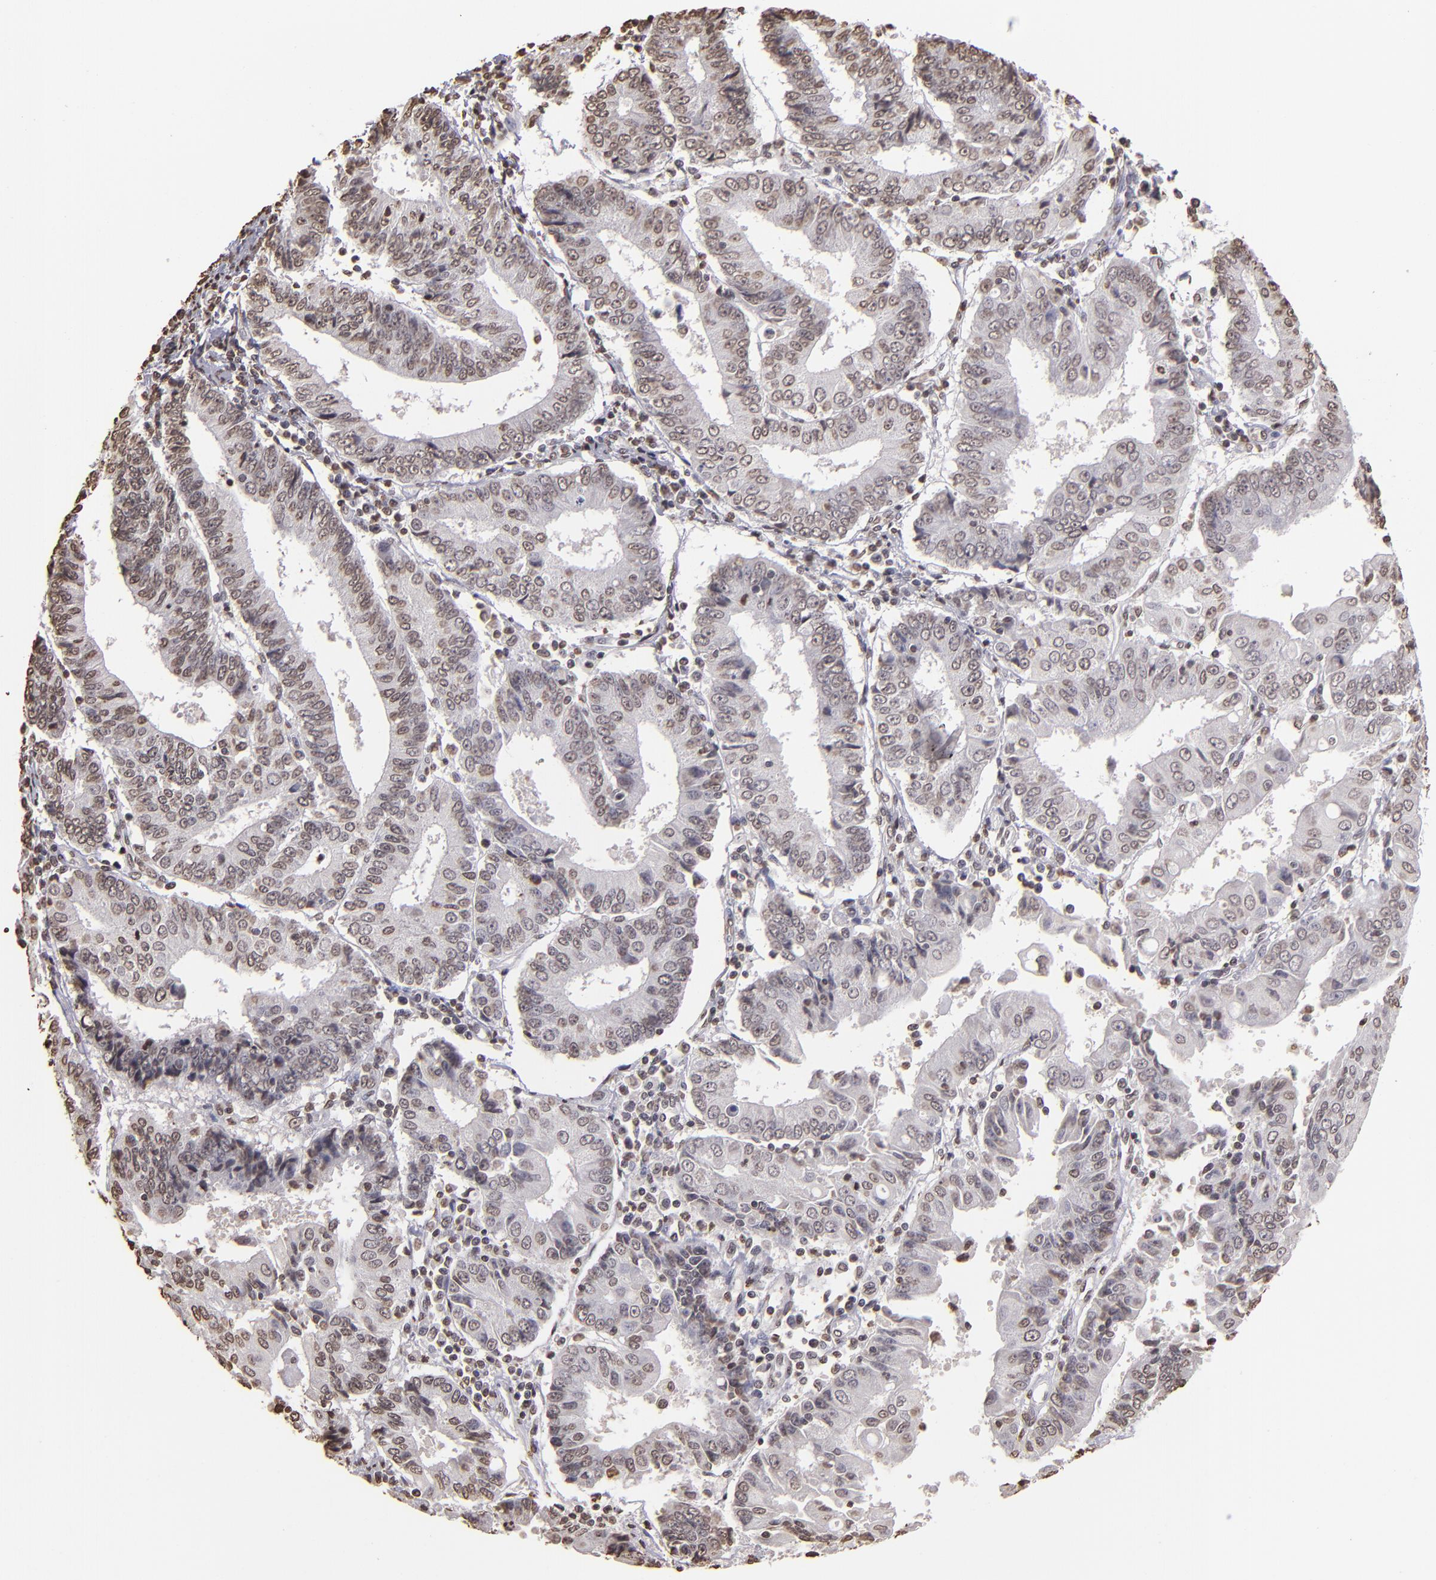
{"staining": {"intensity": "weak", "quantity": "25%-75%", "location": "nuclear"}, "tissue": "endometrial cancer", "cell_type": "Tumor cells", "image_type": "cancer", "snomed": [{"axis": "morphology", "description": "Adenocarcinoma, NOS"}, {"axis": "topography", "description": "Endometrium"}], "caption": "Protein expression analysis of human endometrial adenocarcinoma reveals weak nuclear expression in approximately 25%-75% of tumor cells.", "gene": "LBX1", "patient": {"sex": "female", "age": 75}}